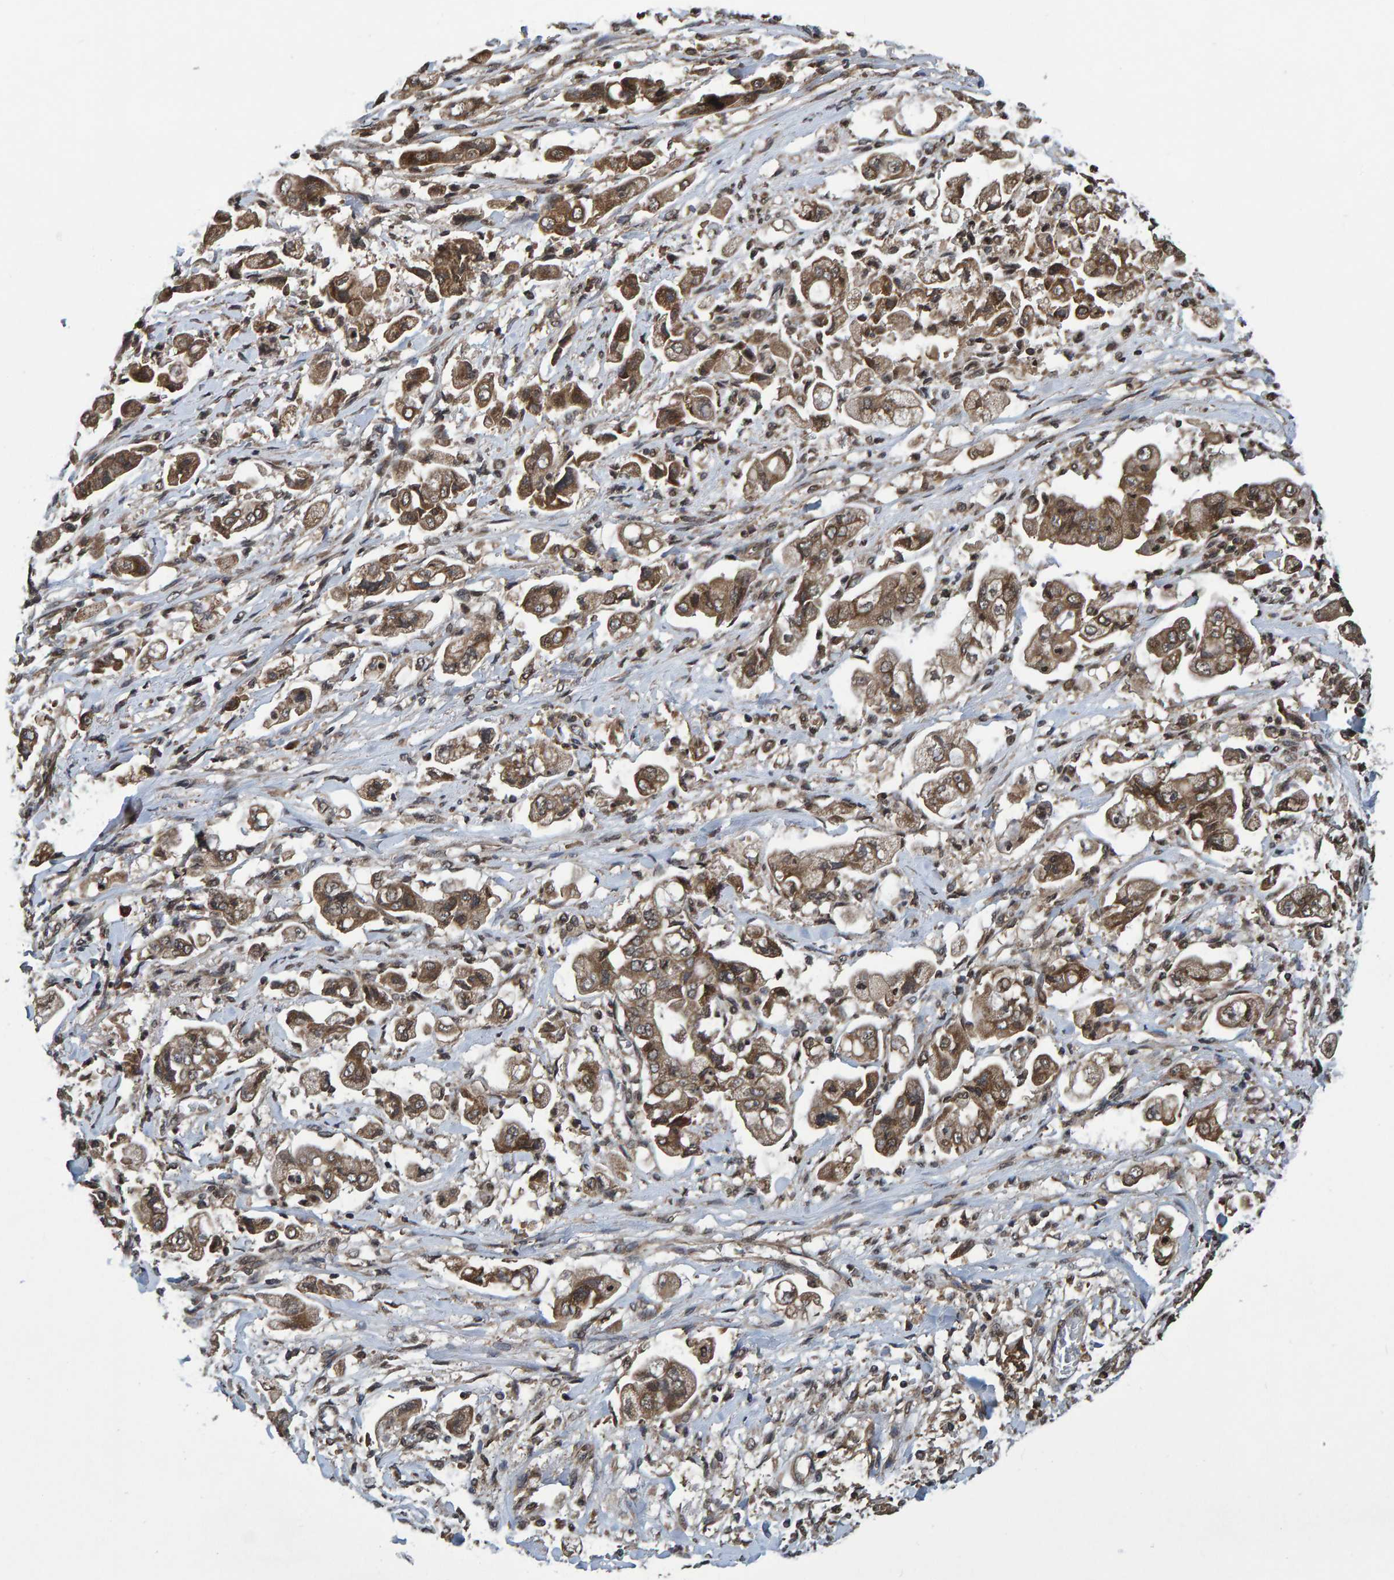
{"staining": {"intensity": "moderate", "quantity": ">75%", "location": "cytoplasmic/membranous"}, "tissue": "stomach cancer", "cell_type": "Tumor cells", "image_type": "cancer", "snomed": [{"axis": "morphology", "description": "Adenocarcinoma, NOS"}, {"axis": "topography", "description": "Stomach"}], "caption": "Human adenocarcinoma (stomach) stained with a brown dye shows moderate cytoplasmic/membranous positive positivity in about >75% of tumor cells.", "gene": "GAB2", "patient": {"sex": "male", "age": 62}}